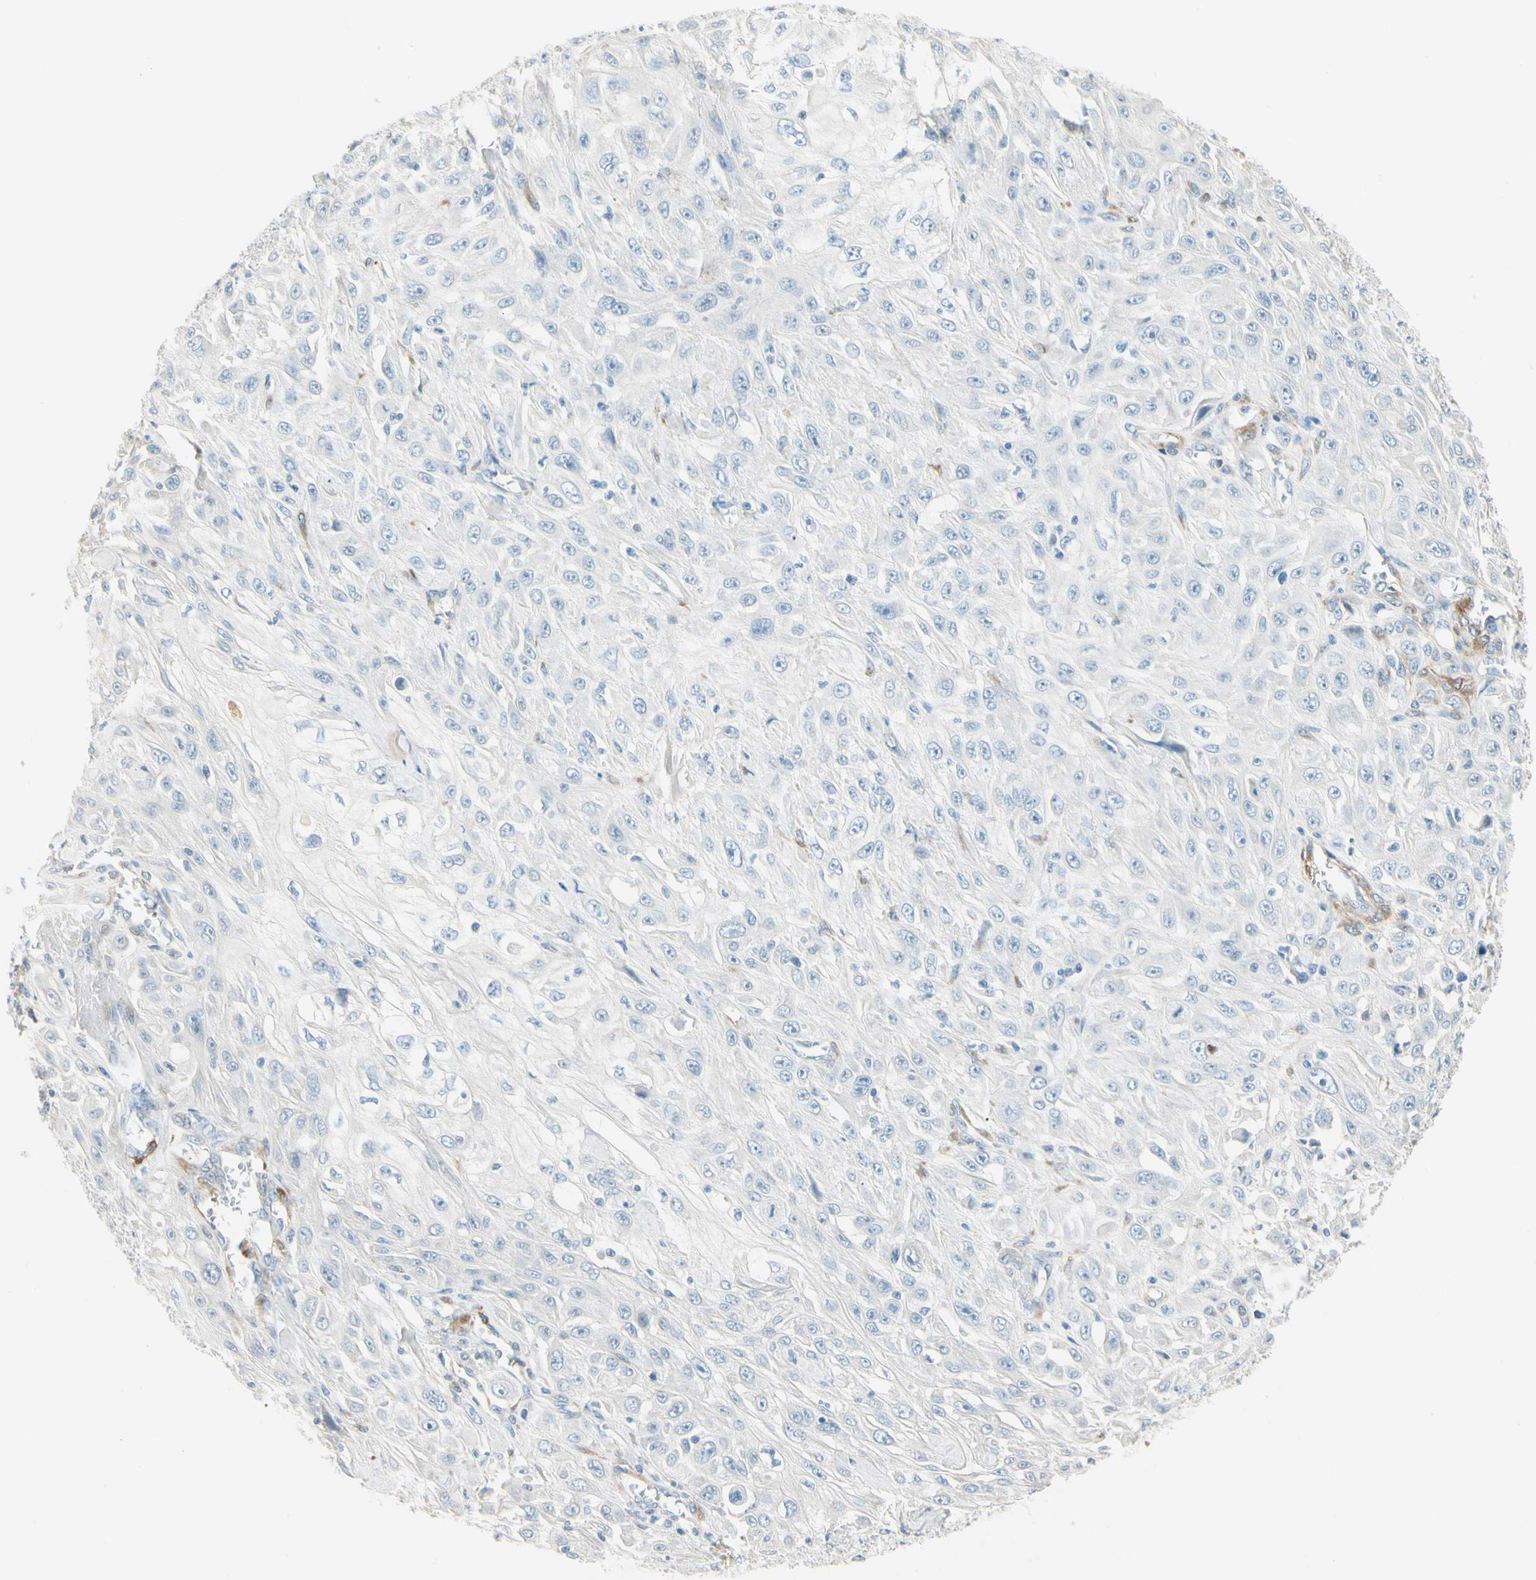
{"staining": {"intensity": "negative", "quantity": "none", "location": "none"}, "tissue": "skin cancer", "cell_type": "Tumor cells", "image_type": "cancer", "snomed": [{"axis": "morphology", "description": "Squamous cell carcinoma, NOS"}, {"axis": "morphology", "description": "Squamous cell carcinoma, metastatic, NOS"}, {"axis": "topography", "description": "Skin"}, {"axis": "topography", "description": "Lymph node"}], "caption": "High magnification brightfield microscopy of skin squamous cell carcinoma stained with DAB (brown) and counterstained with hematoxylin (blue): tumor cells show no significant positivity.", "gene": "AMPH", "patient": {"sex": "male", "age": 75}}